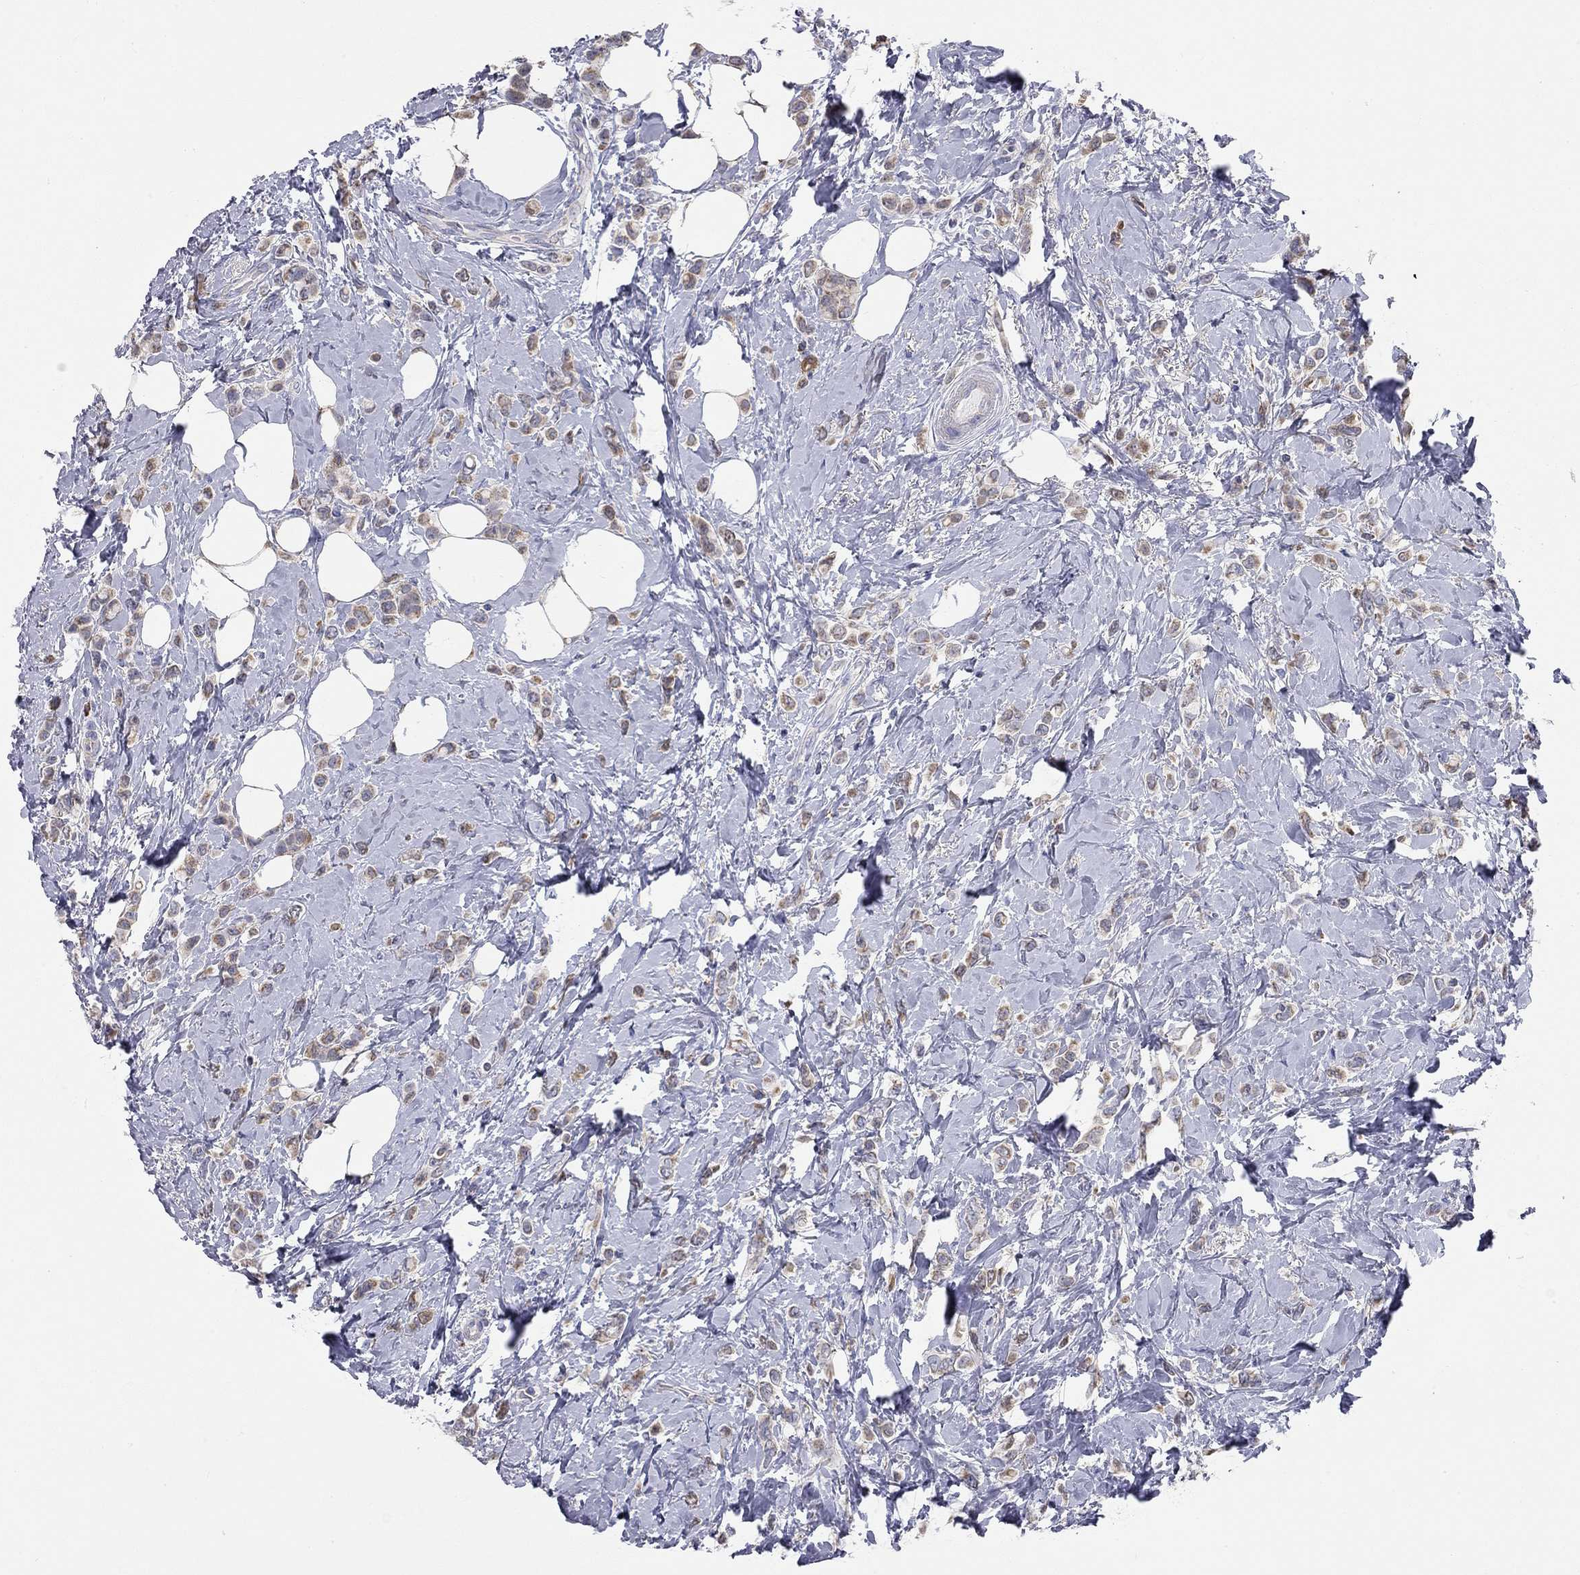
{"staining": {"intensity": "moderate", "quantity": "<25%", "location": "cytoplasmic/membranous"}, "tissue": "breast cancer", "cell_type": "Tumor cells", "image_type": "cancer", "snomed": [{"axis": "morphology", "description": "Lobular carcinoma"}, {"axis": "topography", "description": "Breast"}], "caption": "There is low levels of moderate cytoplasmic/membranous positivity in tumor cells of lobular carcinoma (breast), as demonstrated by immunohistochemical staining (brown color).", "gene": "CFAP161", "patient": {"sex": "female", "age": 66}}